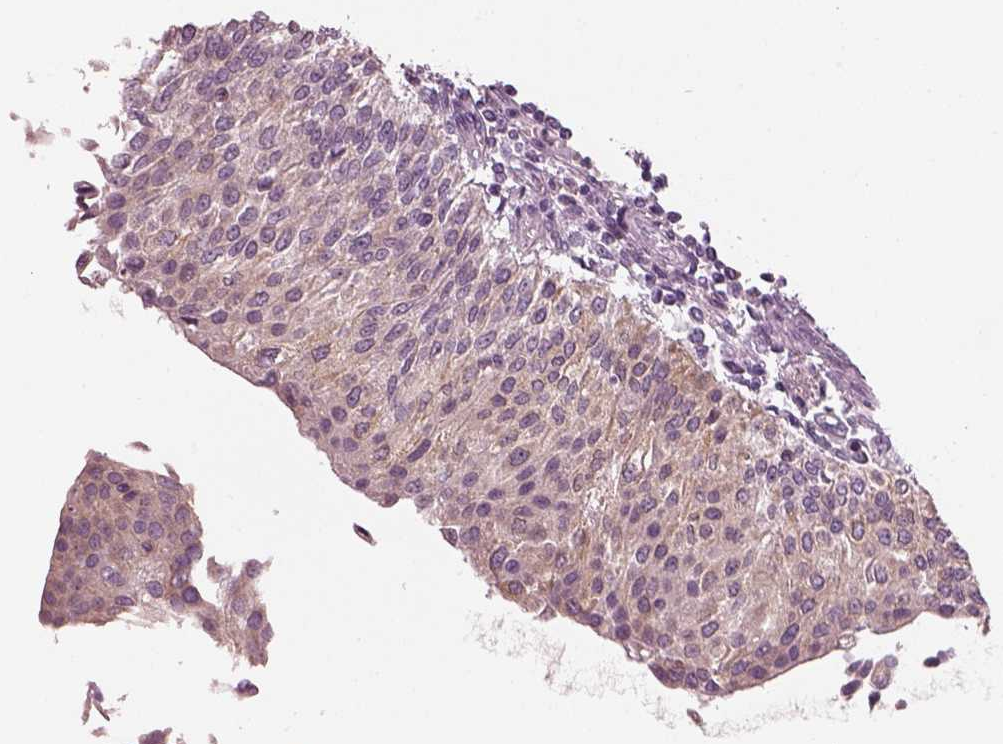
{"staining": {"intensity": "negative", "quantity": "none", "location": "none"}, "tissue": "urothelial cancer", "cell_type": "Tumor cells", "image_type": "cancer", "snomed": [{"axis": "morphology", "description": "Urothelial carcinoma, NOS"}, {"axis": "topography", "description": "Urinary bladder"}], "caption": "An image of transitional cell carcinoma stained for a protein reveals no brown staining in tumor cells.", "gene": "SLC27A2", "patient": {"sex": "male", "age": 55}}